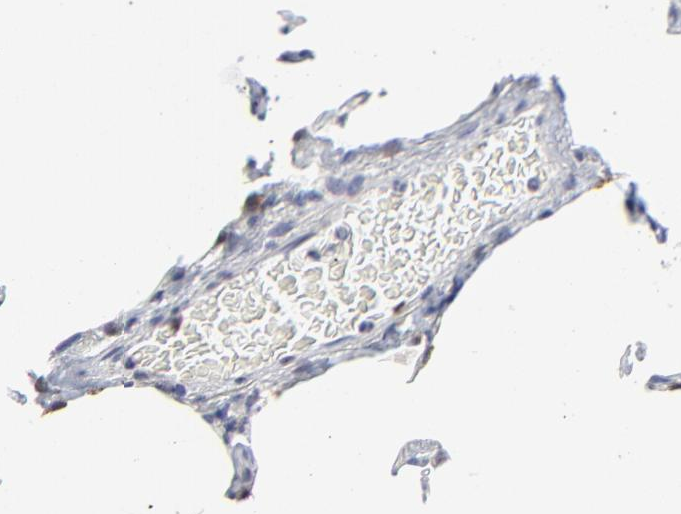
{"staining": {"intensity": "weak", "quantity": "<25%", "location": "cytoplasmic/membranous"}, "tissue": "lung", "cell_type": "Alveolar cells", "image_type": "normal", "snomed": [{"axis": "morphology", "description": "Normal tissue, NOS"}, {"axis": "topography", "description": "Lung"}], "caption": "Immunohistochemical staining of unremarkable human lung demonstrates no significant positivity in alveolar cells.", "gene": "NCAPH", "patient": {"sex": "female", "age": 75}}